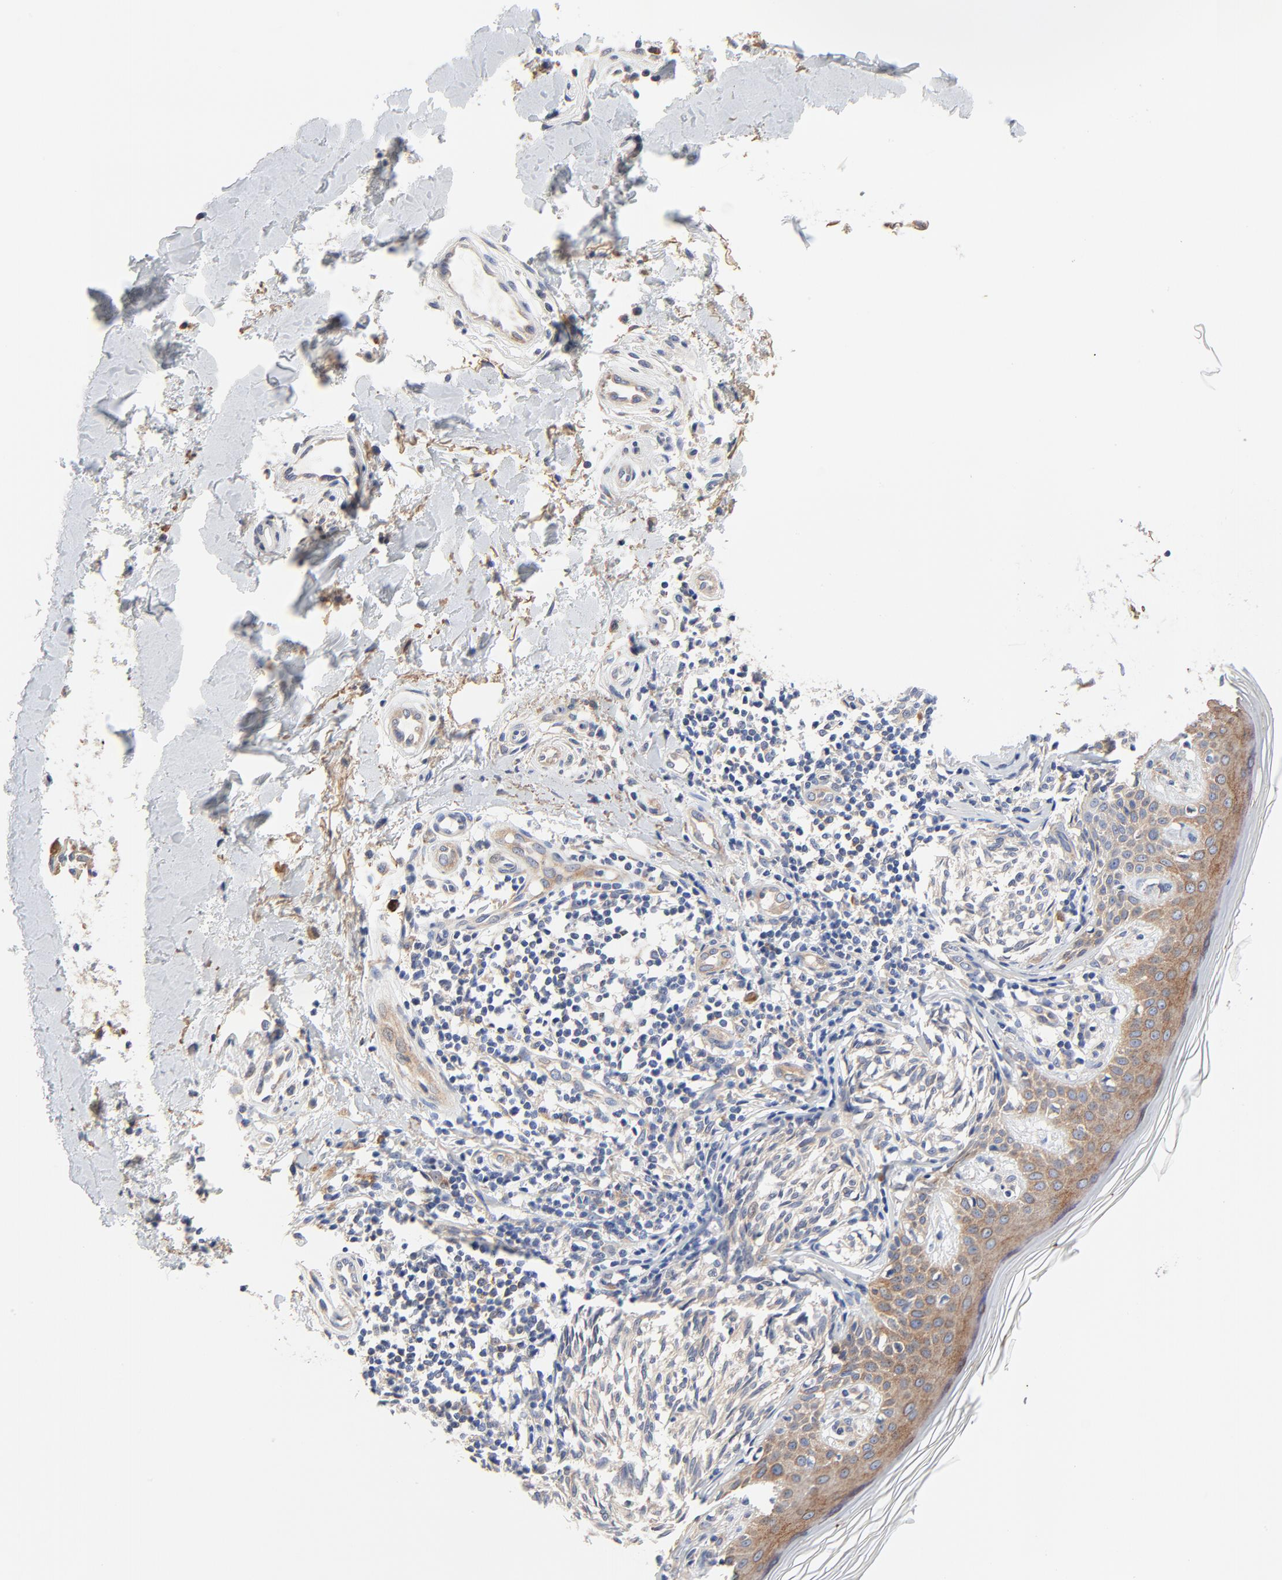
{"staining": {"intensity": "weak", "quantity": "<25%", "location": "cytoplasmic/membranous"}, "tissue": "melanoma", "cell_type": "Tumor cells", "image_type": "cancer", "snomed": [{"axis": "morphology", "description": "Malignant melanoma, NOS"}, {"axis": "topography", "description": "Skin"}], "caption": "This is an IHC photomicrograph of malignant melanoma. There is no staining in tumor cells.", "gene": "VAV2", "patient": {"sex": "male", "age": 67}}